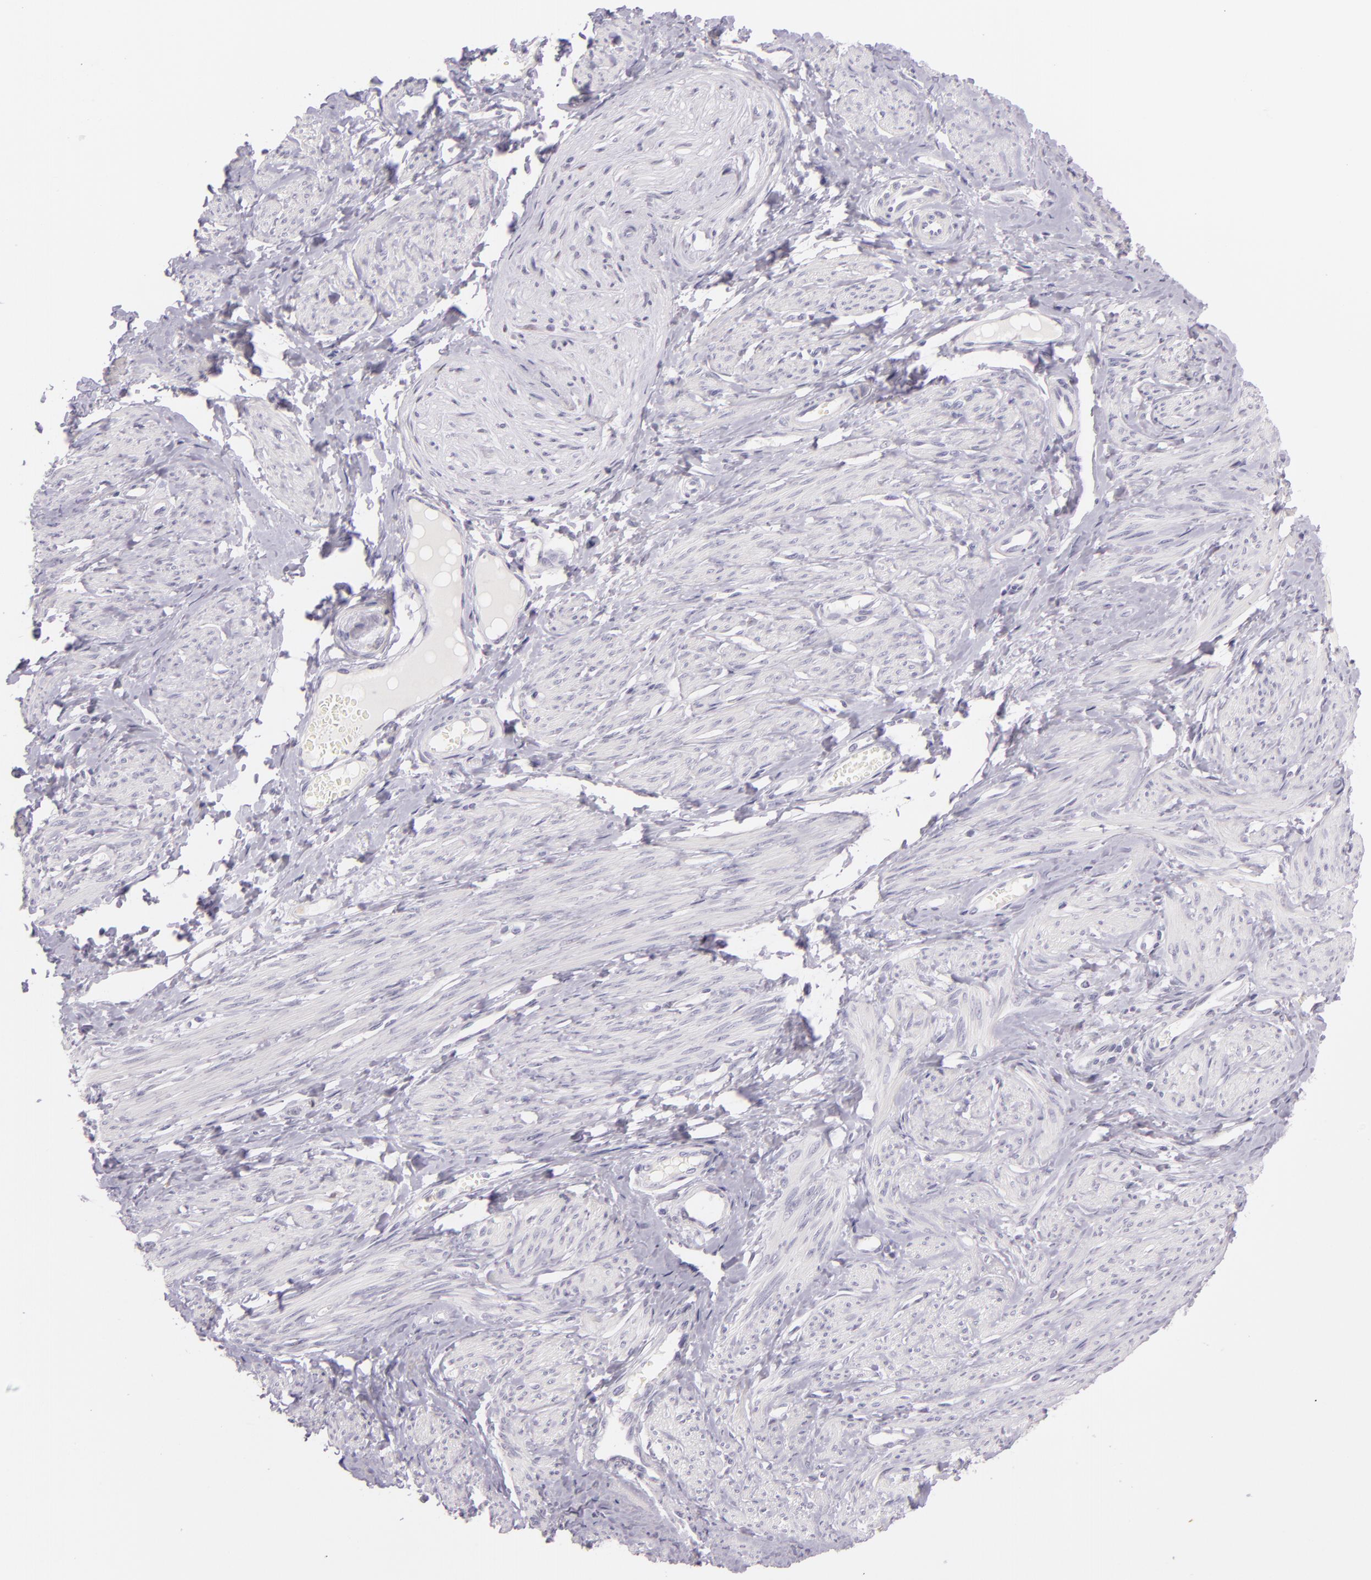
{"staining": {"intensity": "negative", "quantity": "none", "location": "none"}, "tissue": "smooth muscle", "cell_type": "Smooth muscle cells", "image_type": "normal", "snomed": [{"axis": "morphology", "description": "Normal tissue, NOS"}, {"axis": "topography", "description": "Smooth muscle"}, {"axis": "topography", "description": "Uterus"}], "caption": "The immunohistochemistry micrograph has no significant expression in smooth muscle cells of smooth muscle.", "gene": "CBS", "patient": {"sex": "female", "age": 39}}